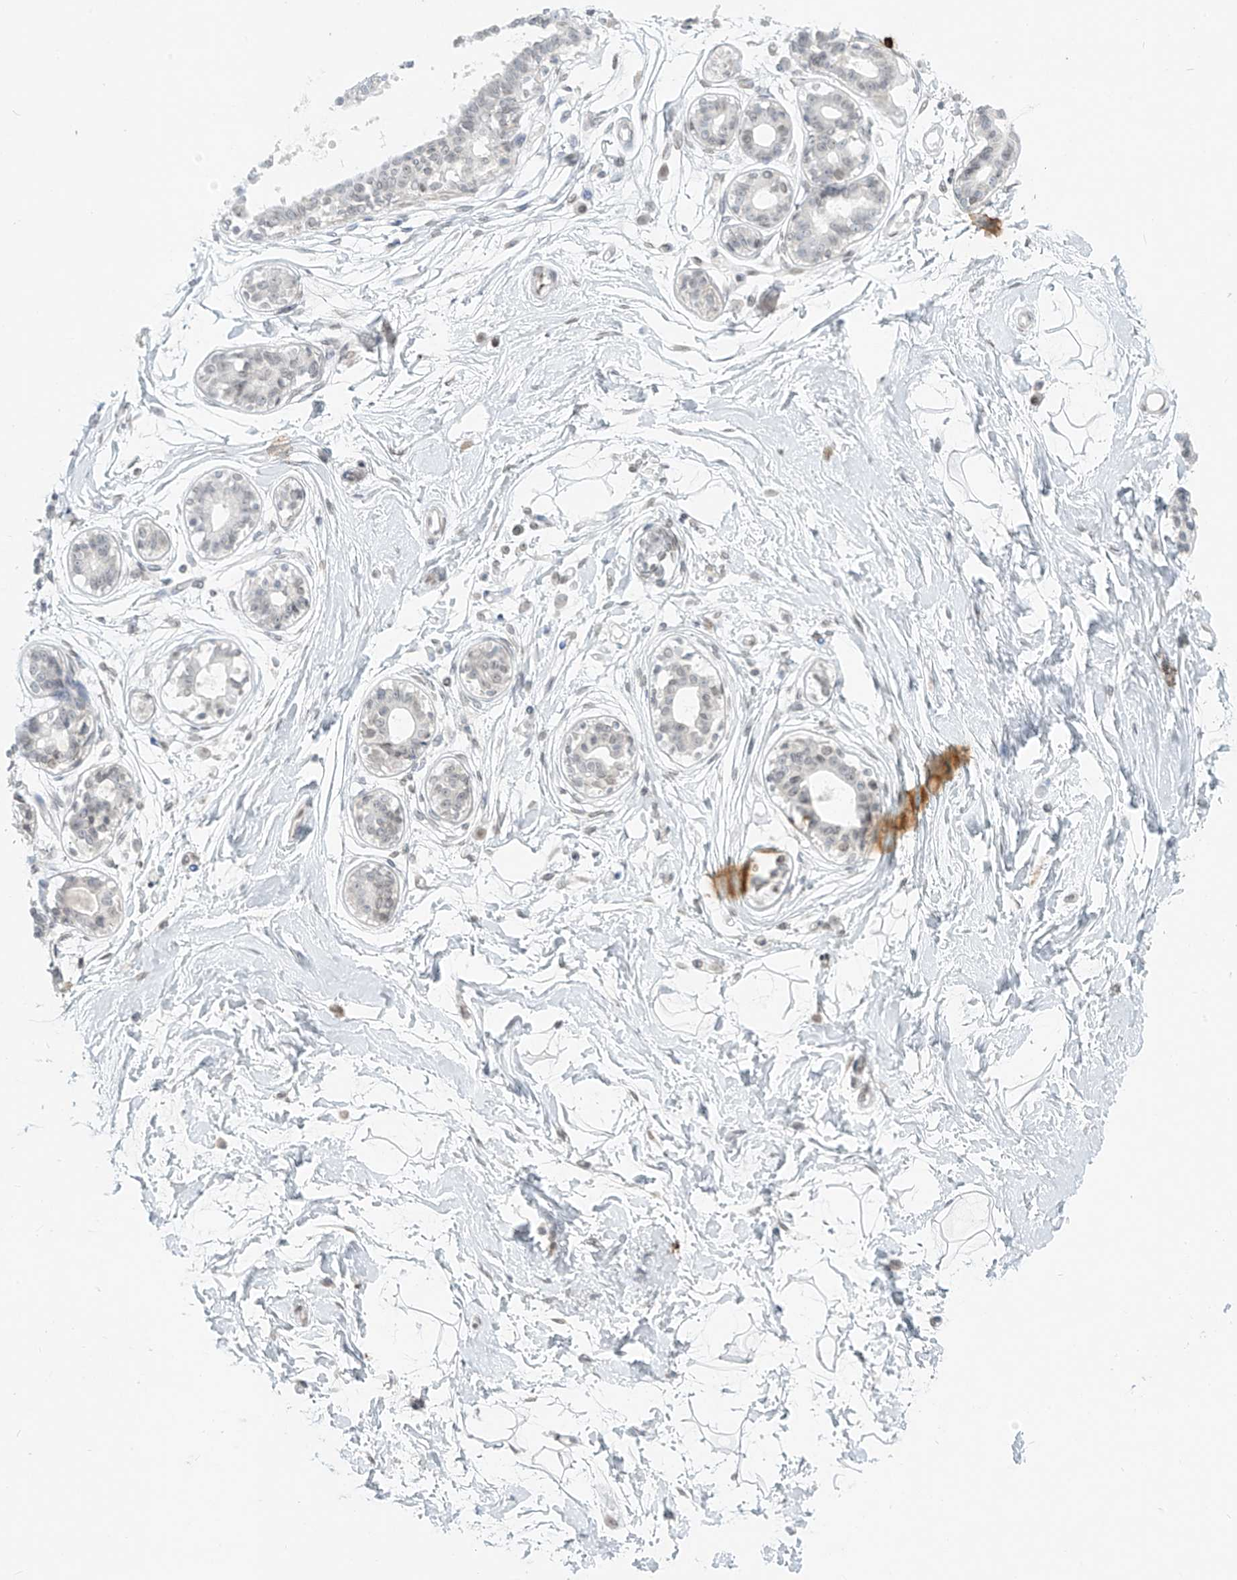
{"staining": {"intensity": "negative", "quantity": "none", "location": "none"}, "tissue": "breast", "cell_type": "Adipocytes", "image_type": "normal", "snomed": [{"axis": "morphology", "description": "Normal tissue, NOS"}, {"axis": "topography", "description": "Breast"}], "caption": "The image demonstrates no staining of adipocytes in unremarkable breast.", "gene": "OSBPL7", "patient": {"sex": "female", "age": 45}}